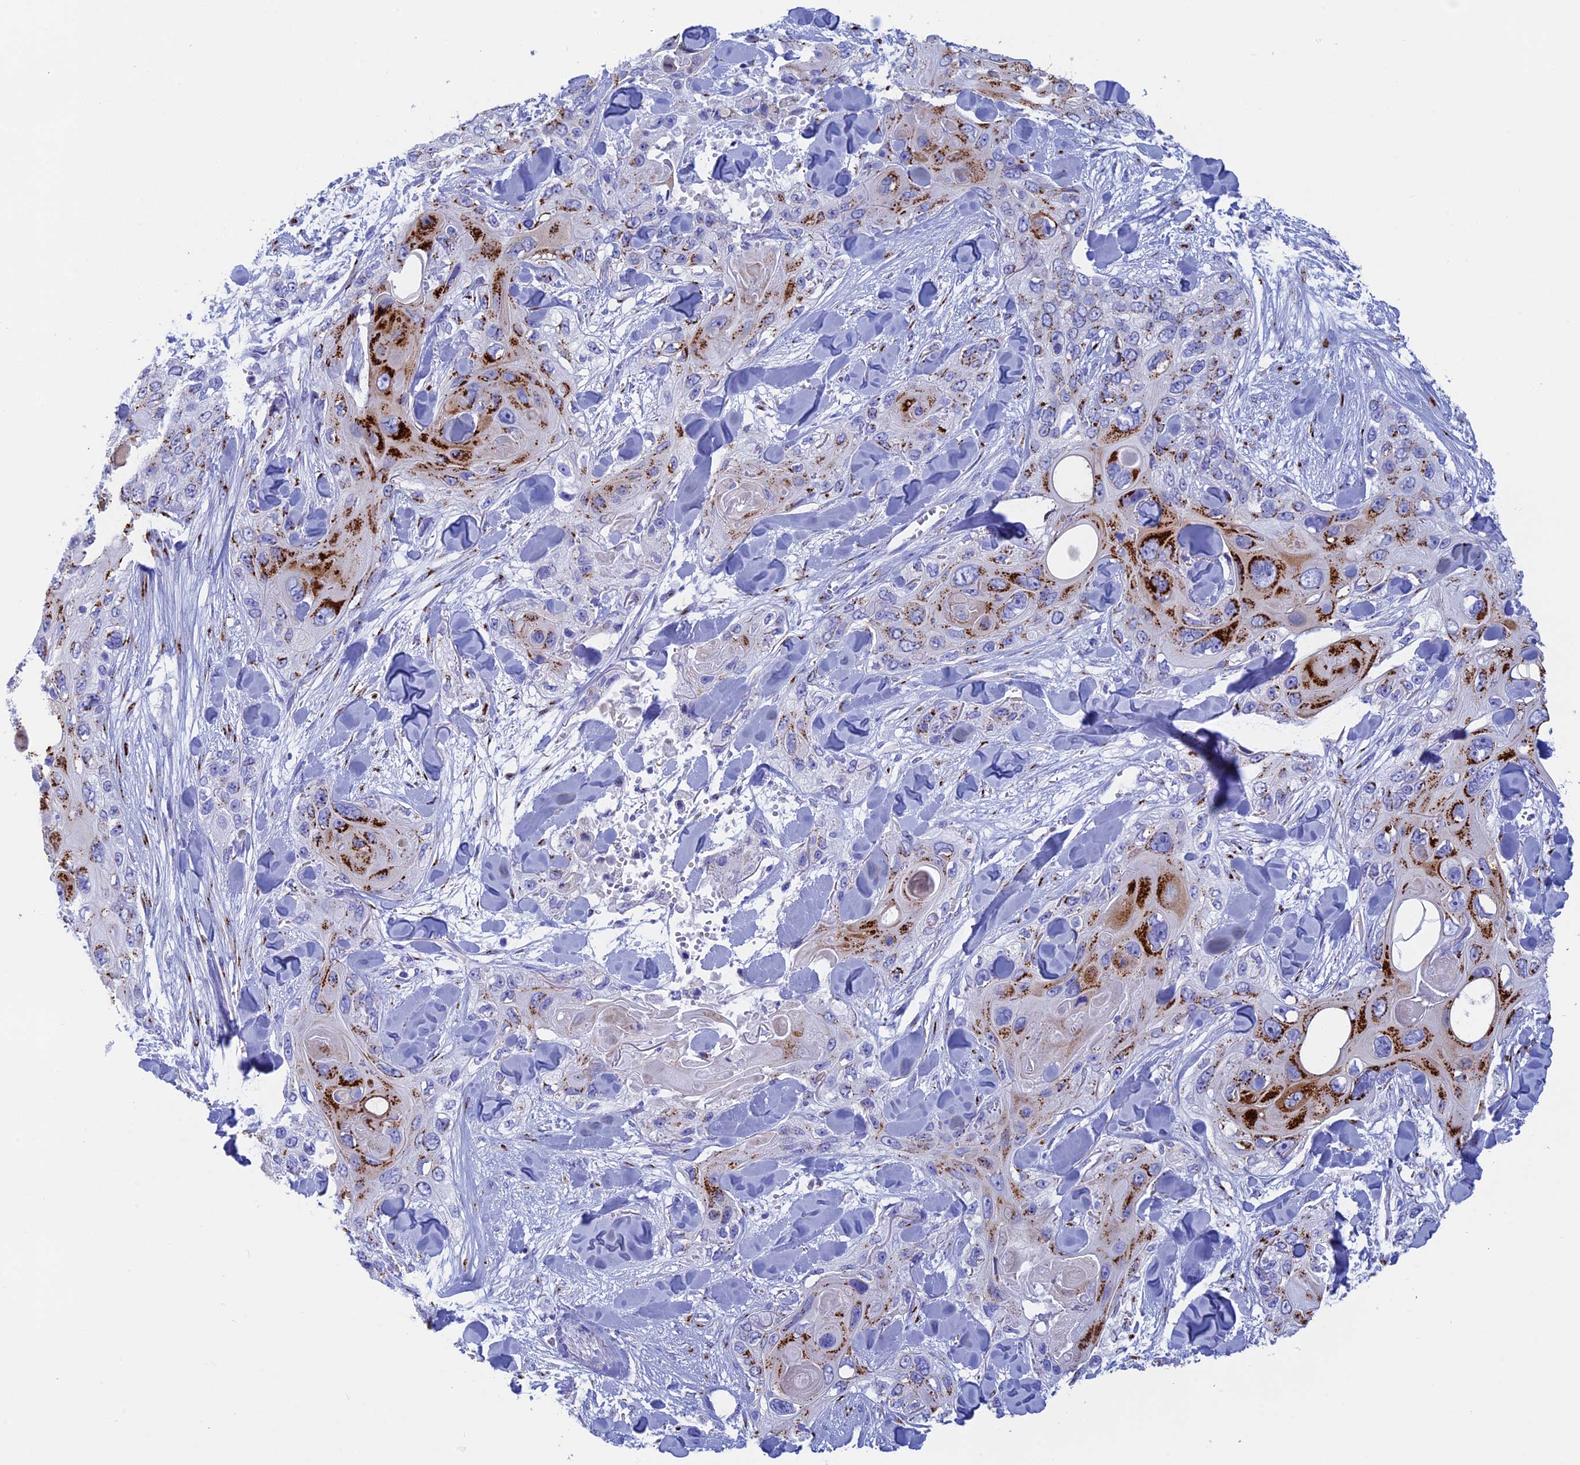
{"staining": {"intensity": "strong", "quantity": "25%-75%", "location": "cytoplasmic/membranous"}, "tissue": "skin cancer", "cell_type": "Tumor cells", "image_type": "cancer", "snomed": [{"axis": "morphology", "description": "Normal tissue, NOS"}, {"axis": "morphology", "description": "Squamous cell carcinoma, NOS"}, {"axis": "topography", "description": "Skin"}], "caption": "The histopathology image exhibits staining of skin cancer, revealing strong cytoplasmic/membranous protein expression (brown color) within tumor cells.", "gene": "ERICH4", "patient": {"sex": "male", "age": 72}}